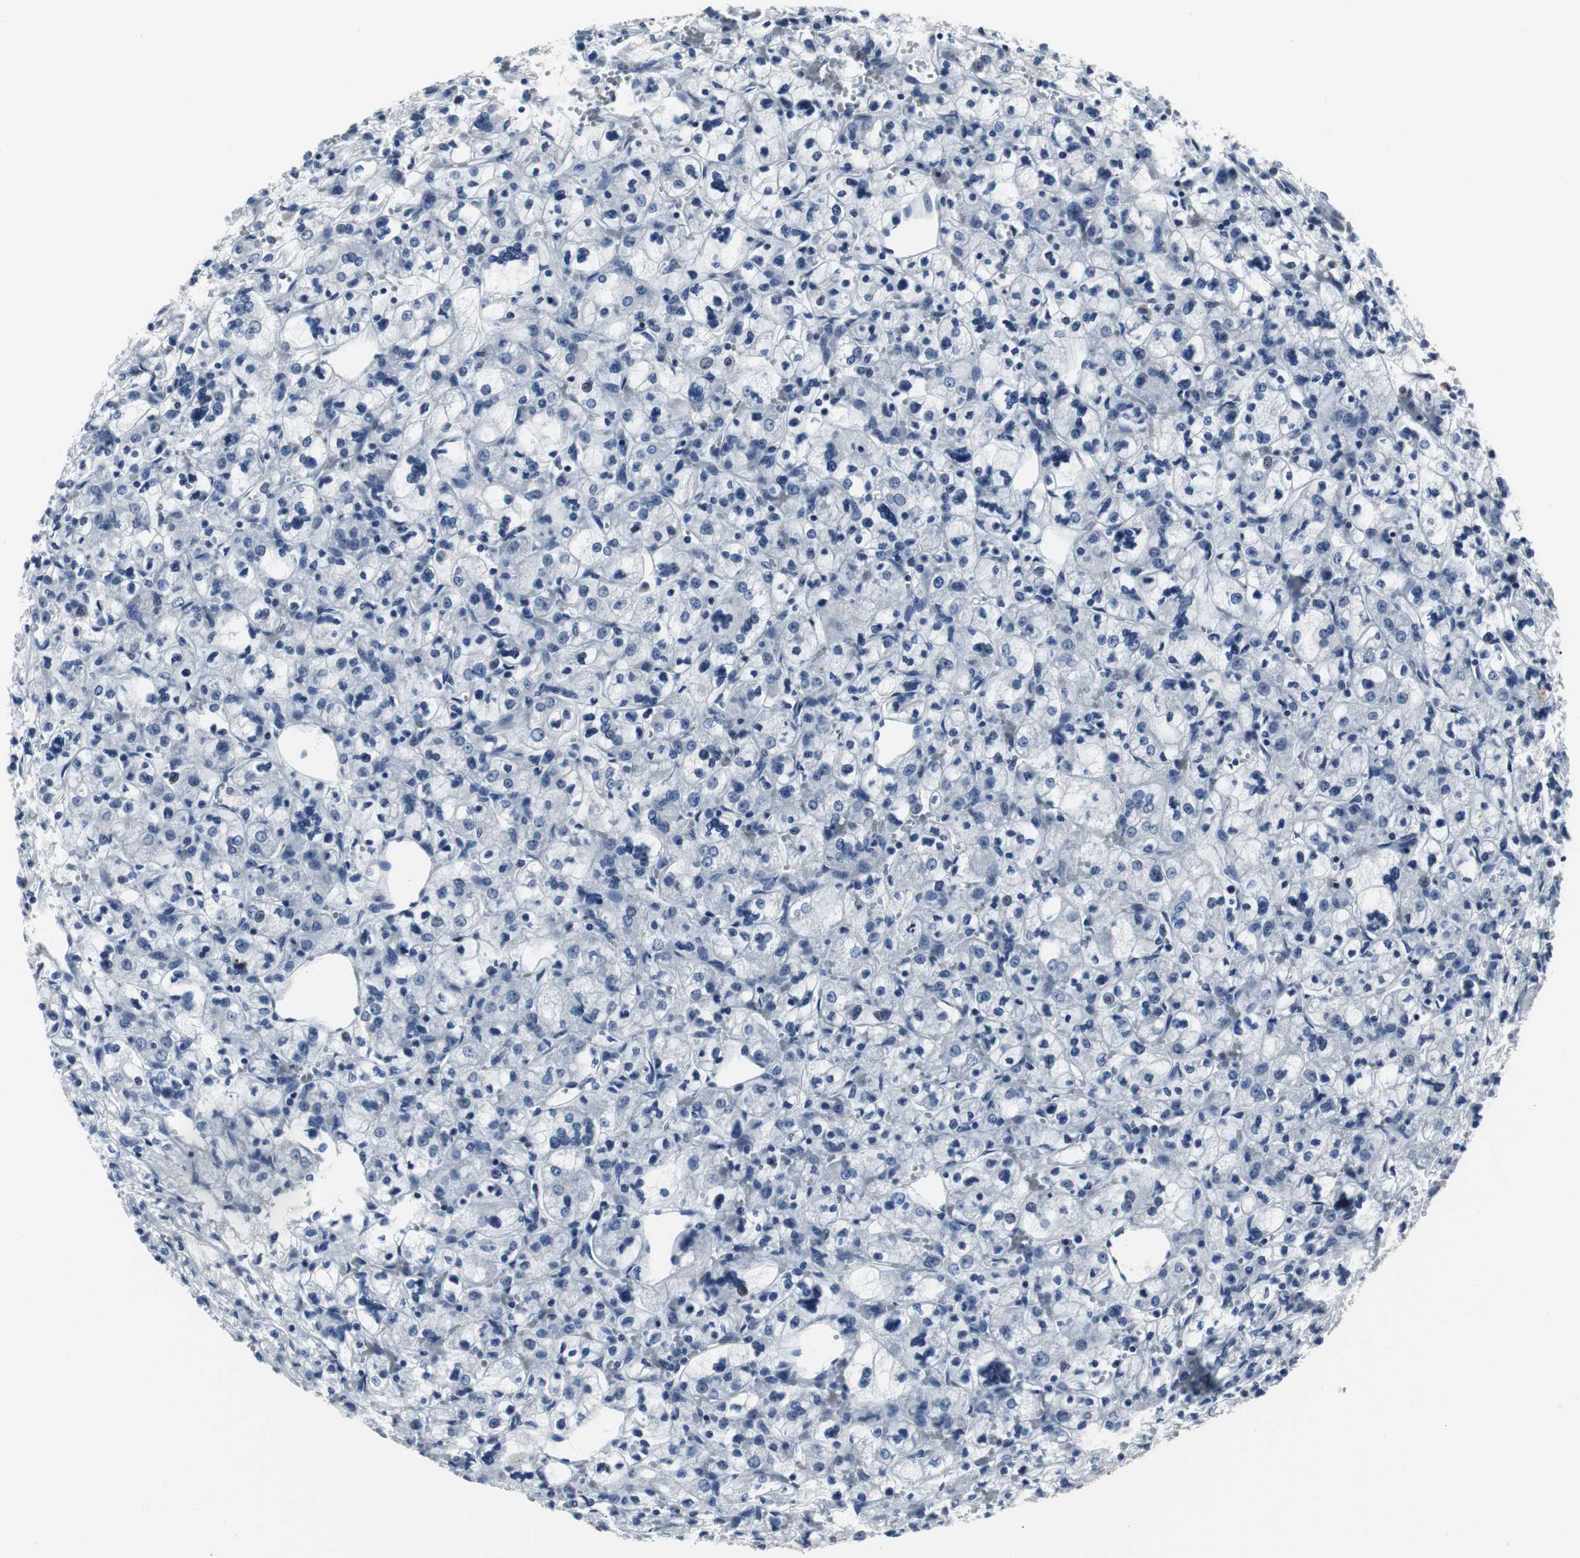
{"staining": {"intensity": "negative", "quantity": "none", "location": "none"}, "tissue": "renal cancer", "cell_type": "Tumor cells", "image_type": "cancer", "snomed": [{"axis": "morphology", "description": "Adenocarcinoma, NOS"}, {"axis": "topography", "description": "Kidney"}], "caption": "Immunohistochemical staining of renal cancer demonstrates no significant staining in tumor cells.", "gene": "FOXP4", "patient": {"sex": "female", "age": 83}}